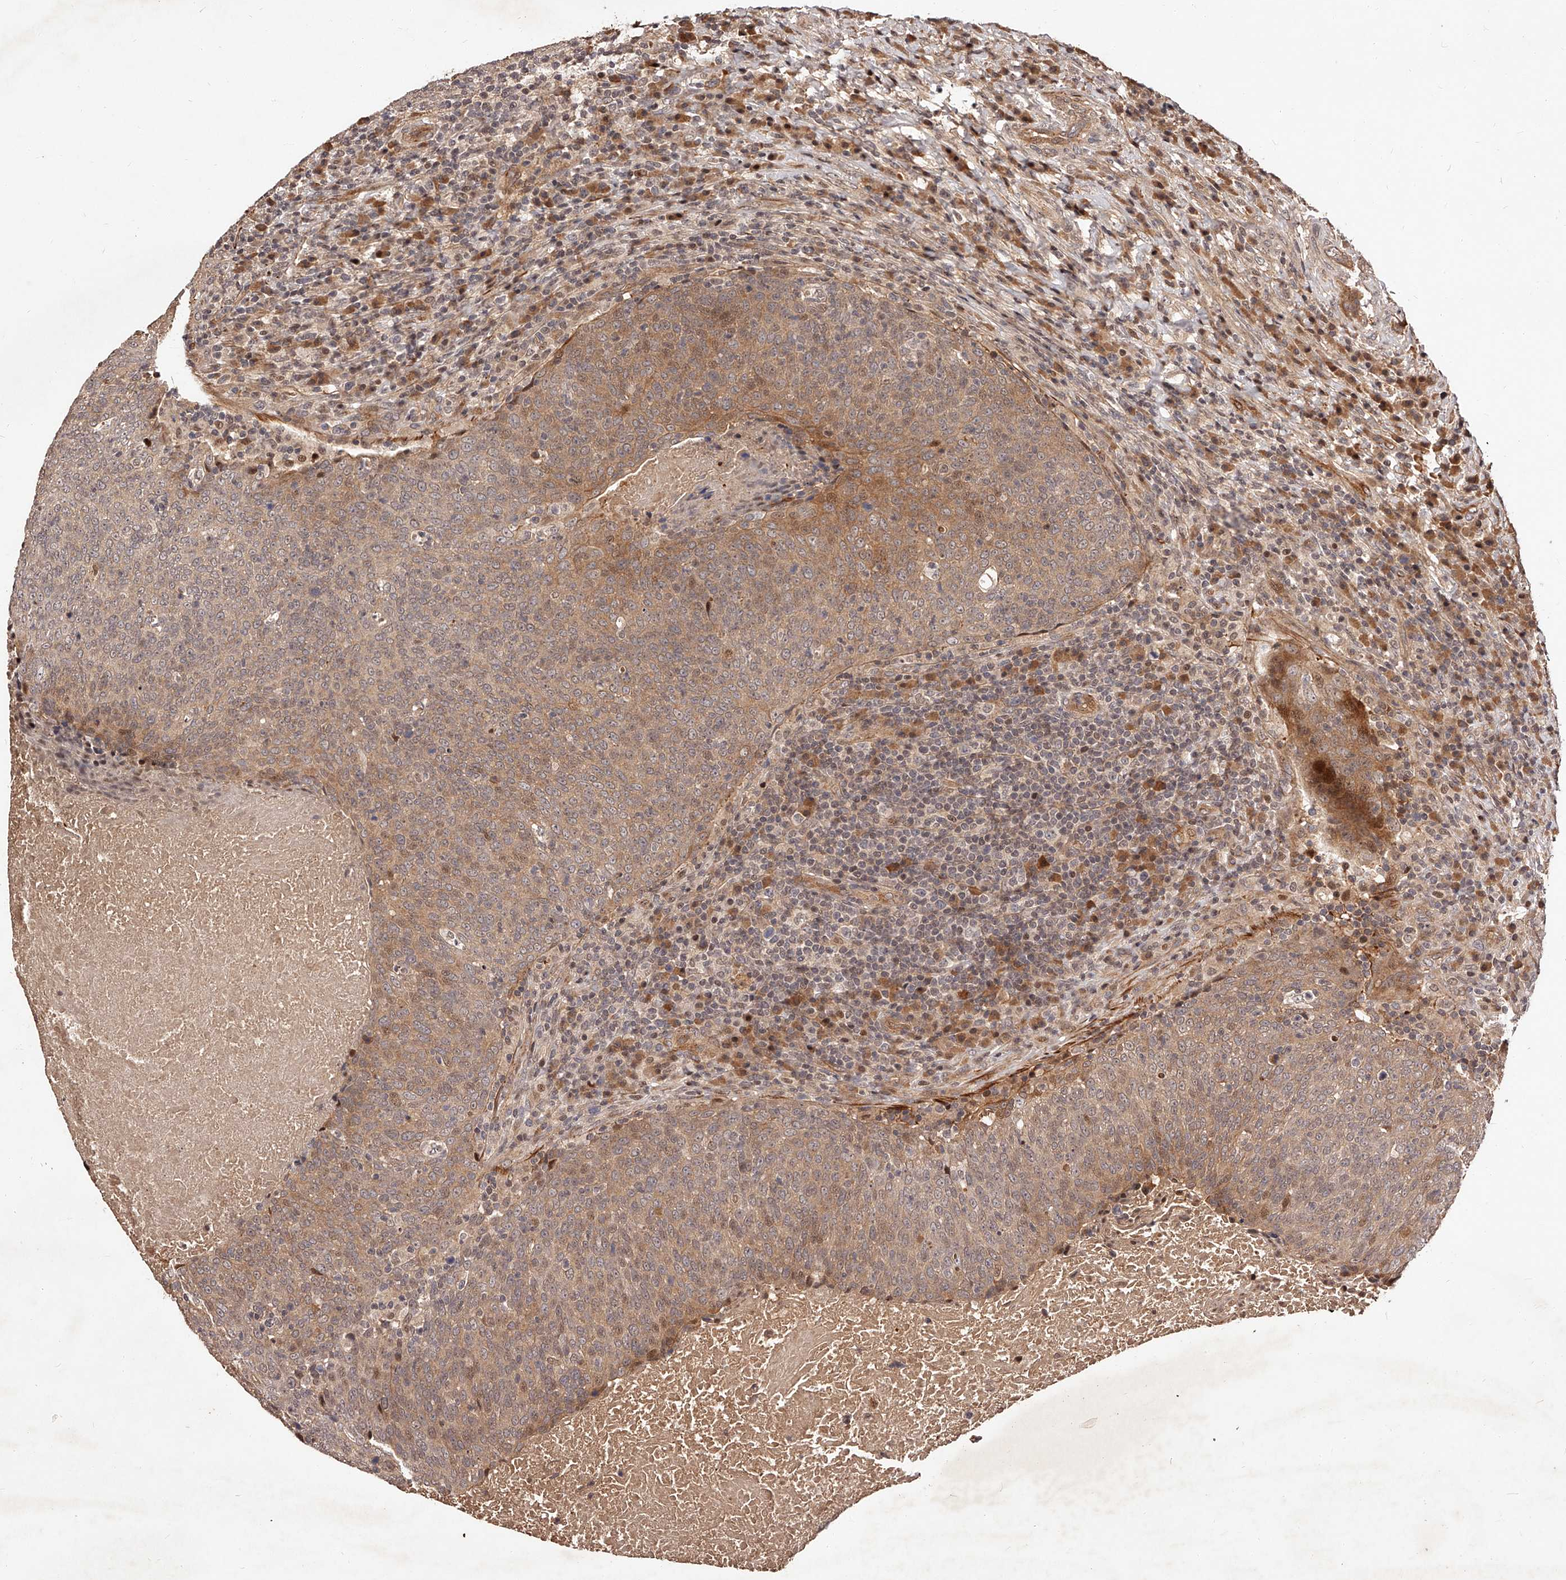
{"staining": {"intensity": "moderate", "quantity": ">75%", "location": "cytoplasmic/membranous"}, "tissue": "head and neck cancer", "cell_type": "Tumor cells", "image_type": "cancer", "snomed": [{"axis": "morphology", "description": "Squamous cell carcinoma, NOS"}, {"axis": "morphology", "description": "Squamous cell carcinoma, metastatic, NOS"}, {"axis": "topography", "description": "Lymph node"}, {"axis": "topography", "description": "Head-Neck"}], "caption": "Protein expression analysis of human metastatic squamous cell carcinoma (head and neck) reveals moderate cytoplasmic/membranous staining in approximately >75% of tumor cells.", "gene": "CUL7", "patient": {"sex": "male", "age": 62}}